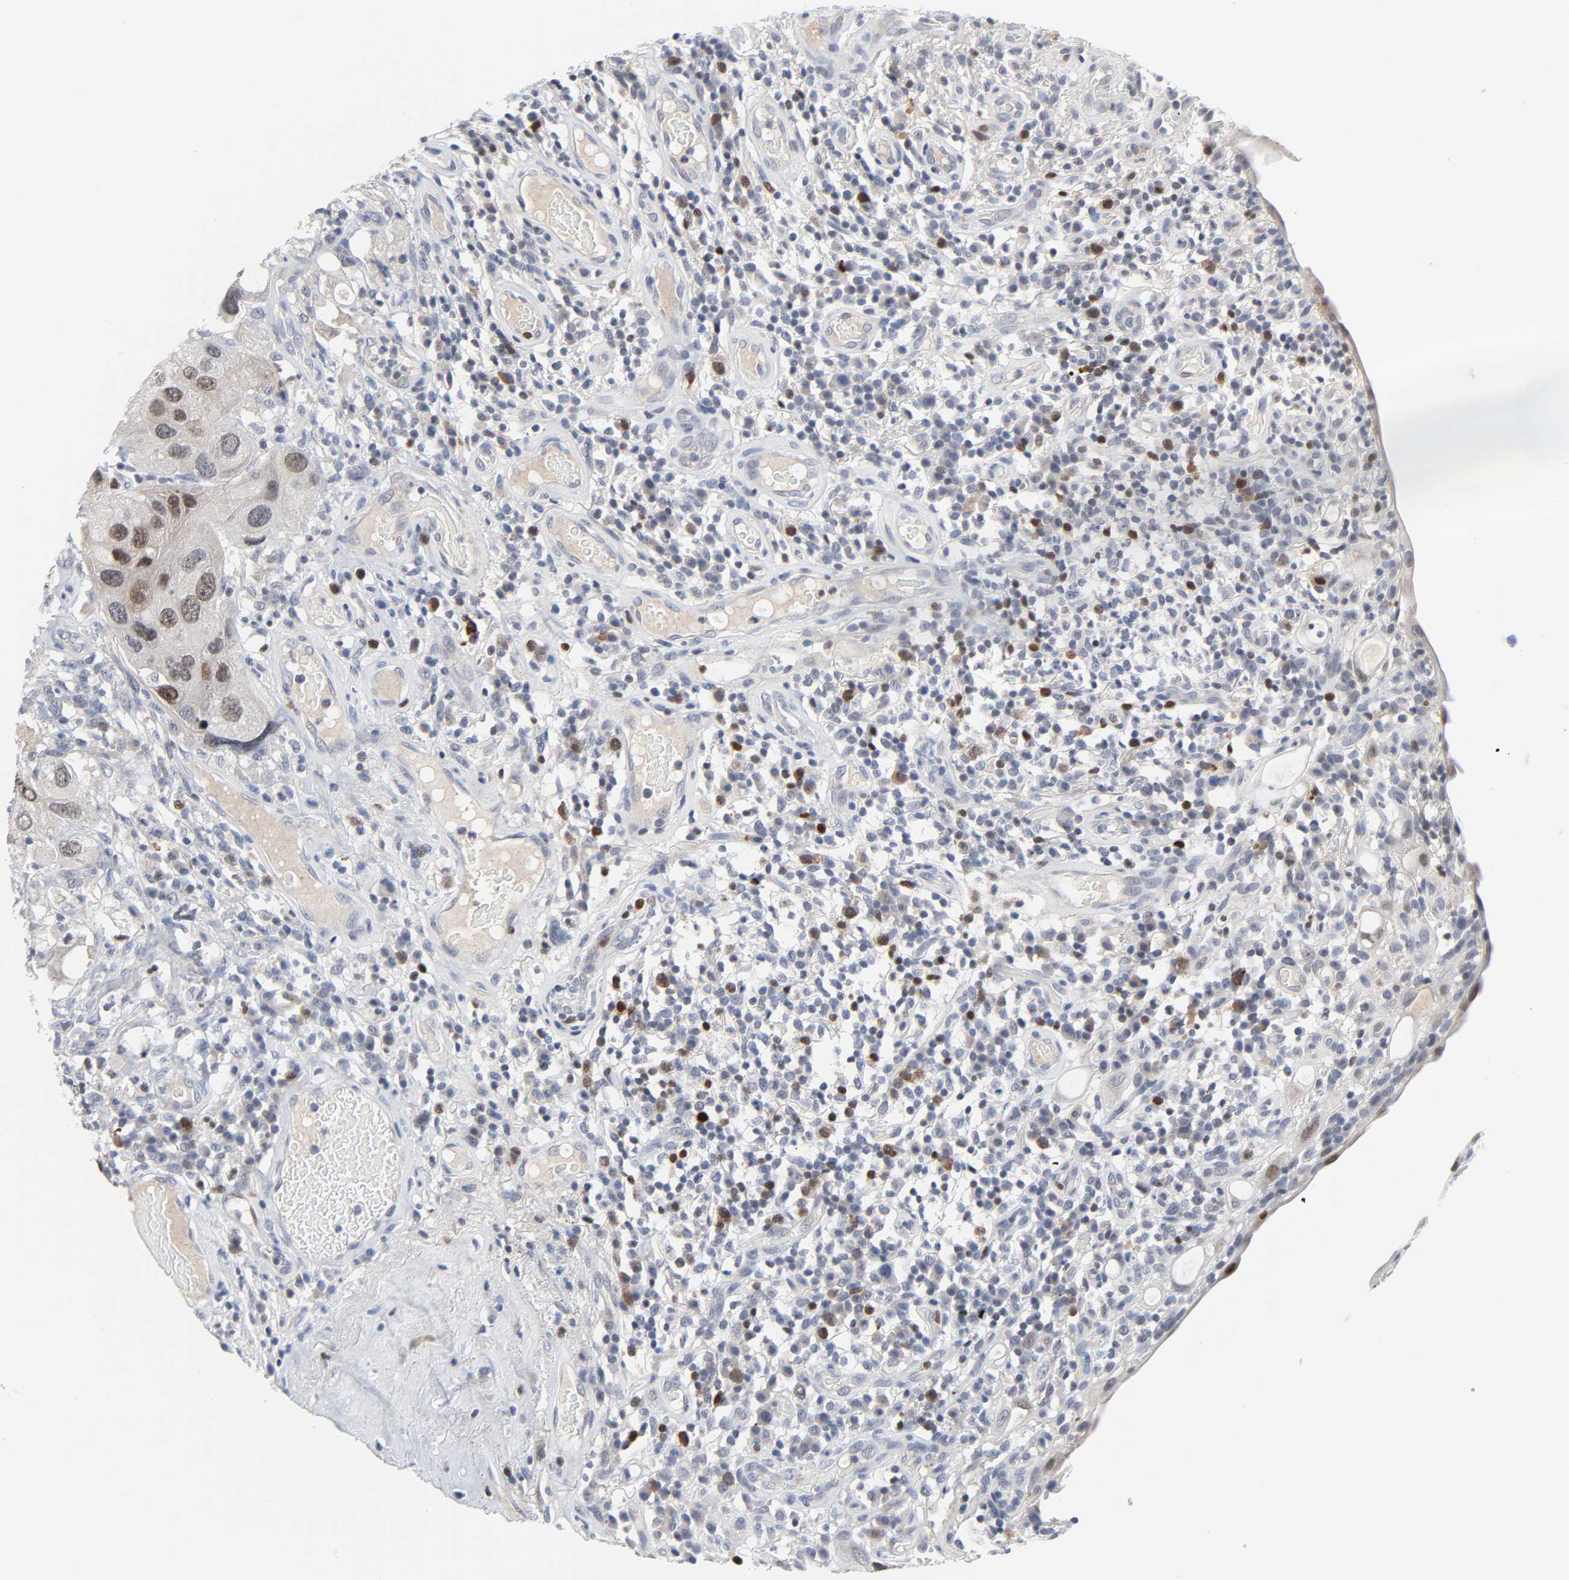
{"staining": {"intensity": "moderate", "quantity": "25%-75%", "location": "nuclear"}, "tissue": "urothelial cancer", "cell_type": "Tumor cells", "image_type": "cancer", "snomed": [{"axis": "morphology", "description": "Urothelial carcinoma, High grade"}, {"axis": "topography", "description": "Urinary bladder"}], "caption": "Immunohistochemical staining of urothelial carcinoma (high-grade) displays medium levels of moderate nuclear protein positivity in about 25%-75% of tumor cells.", "gene": "WEE1", "patient": {"sex": "female", "age": 64}}